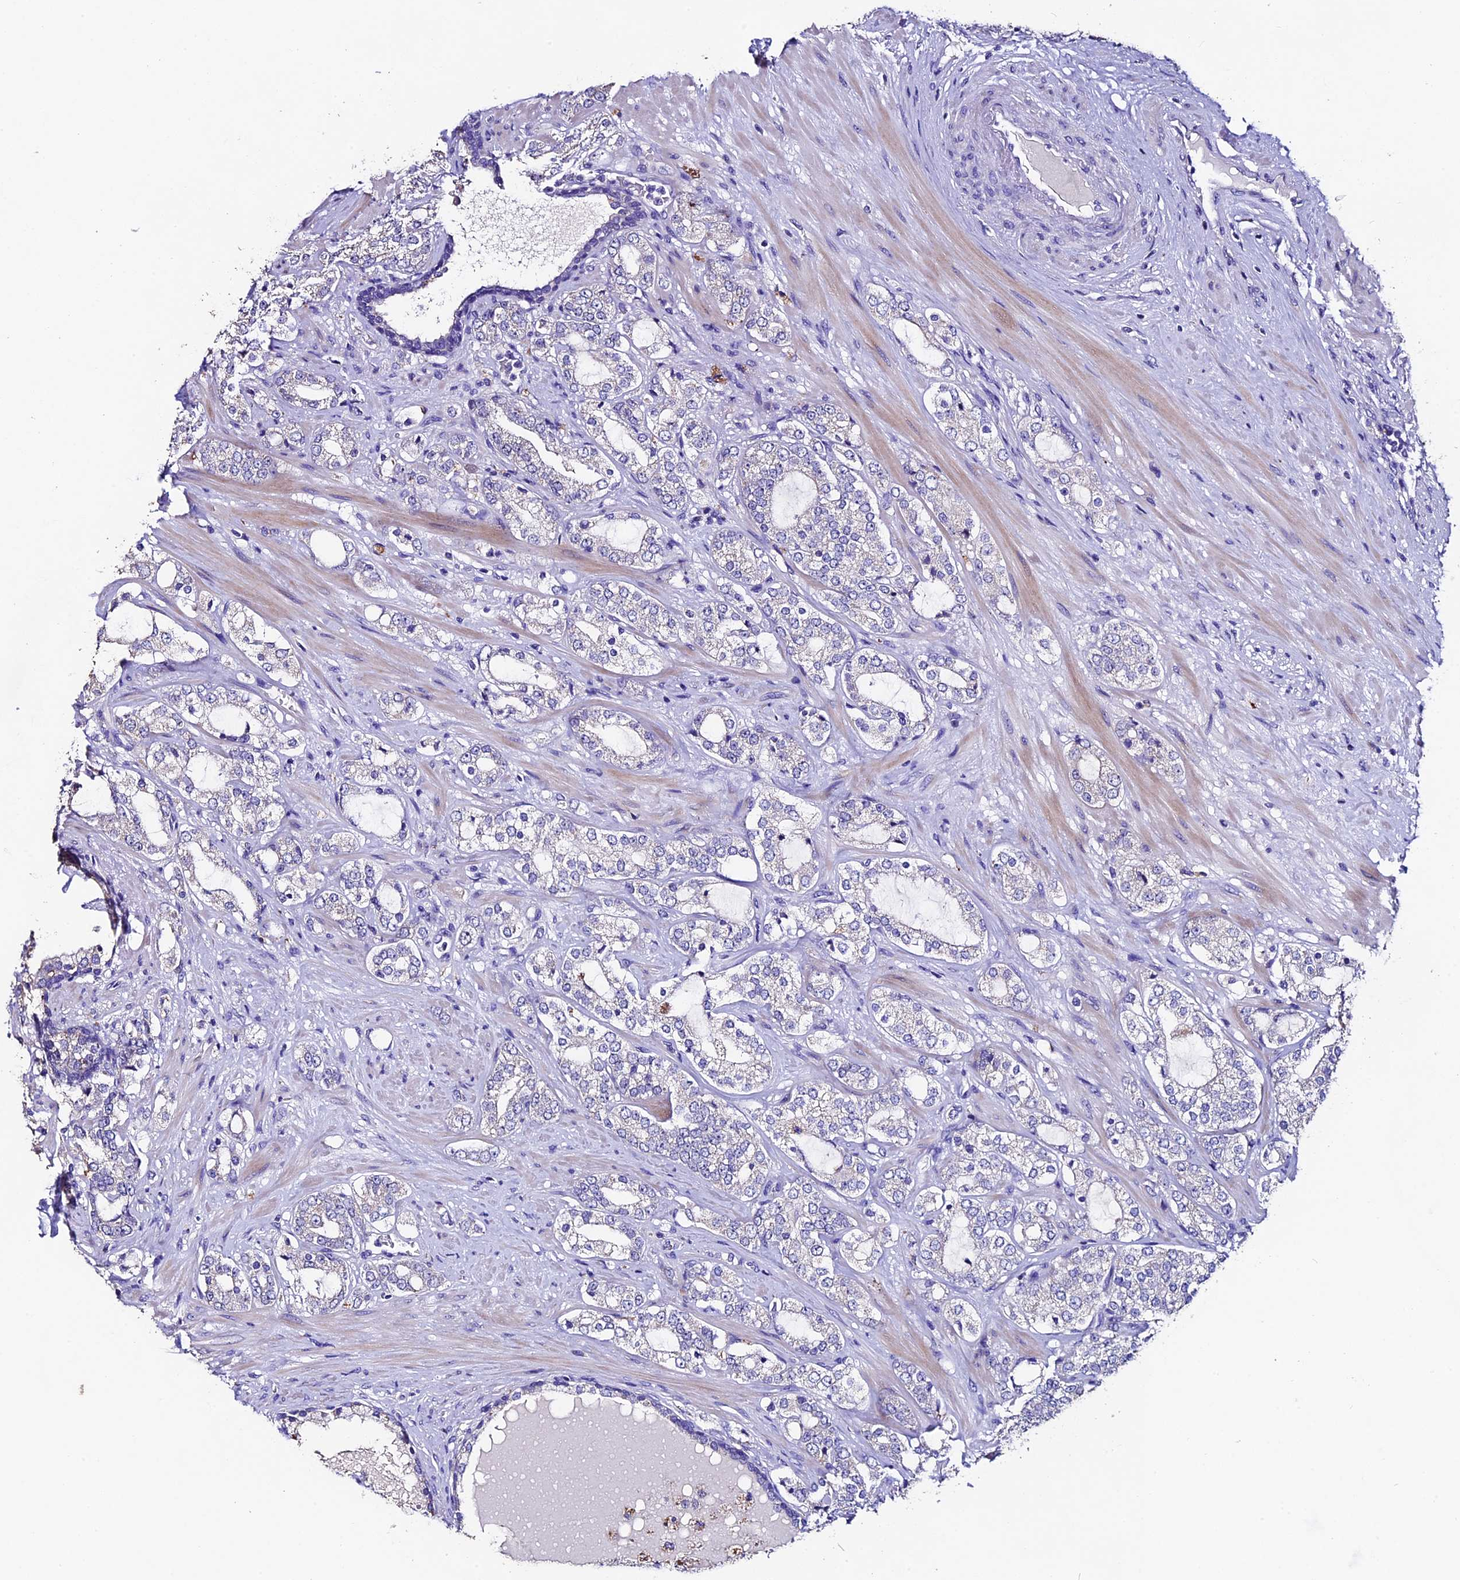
{"staining": {"intensity": "negative", "quantity": "none", "location": "none"}, "tissue": "prostate cancer", "cell_type": "Tumor cells", "image_type": "cancer", "snomed": [{"axis": "morphology", "description": "Adenocarcinoma, High grade"}, {"axis": "topography", "description": "Prostate"}], "caption": "Immunohistochemistry image of neoplastic tissue: prostate cancer (high-grade adenocarcinoma) stained with DAB shows no significant protein positivity in tumor cells.", "gene": "FBXW9", "patient": {"sex": "male", "age": 64}}